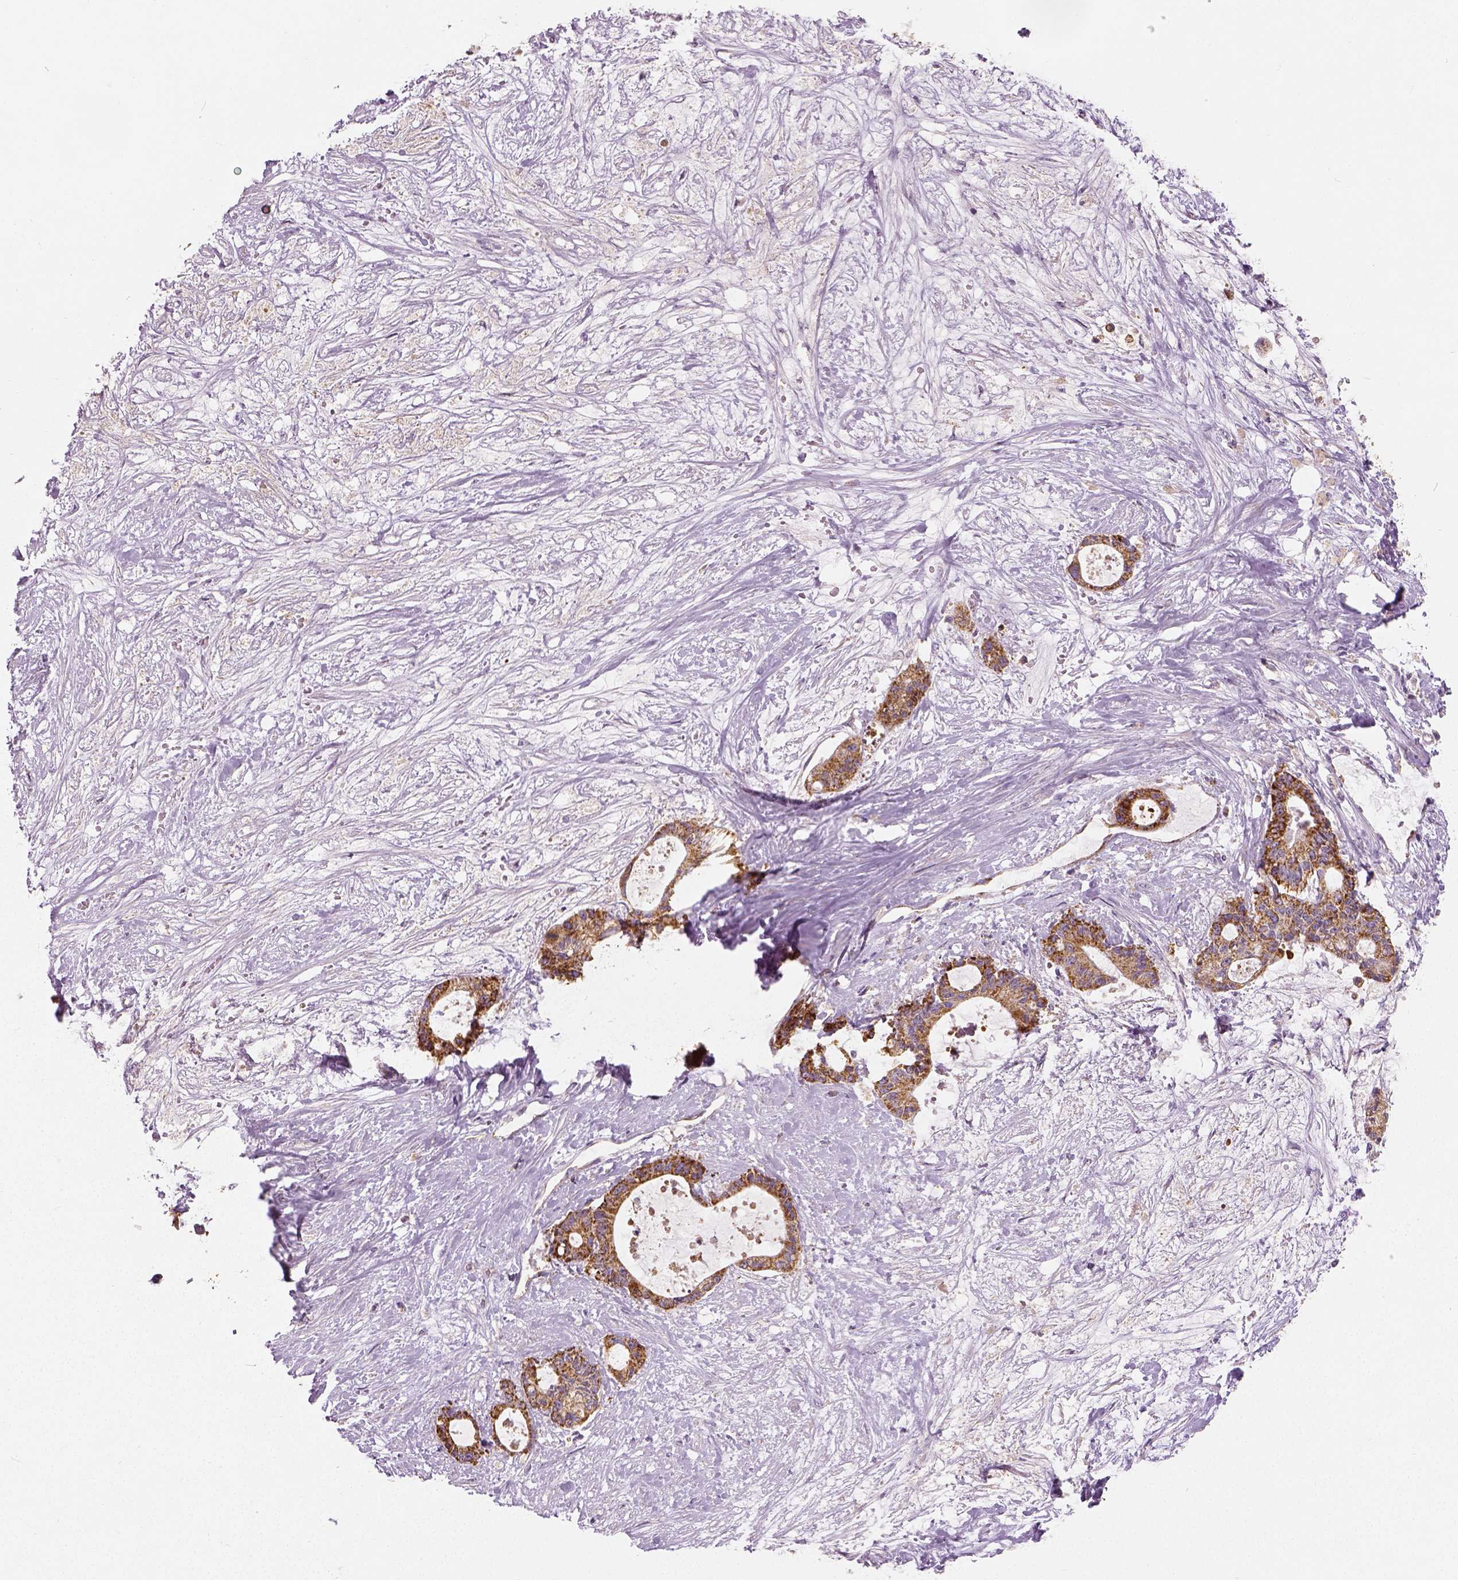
{"staining": {"intensity": "strong", "quantity": ">75%", "location": "cytoplasmic/membranous"}, "tissue": "liver cancer", "cell_type": "Tumor cells", "image_type": "cancer", "snomed": [{"axis": "morphology", "description": "Normal tissue, NOS"}, {"axis": "morphology", "description": "Cholangiocarcinoma"}, {"axis": "topography", "description": "Liver"}, {"axis": "topography", "description": "Peripheral nerve tissue"}], "caption": "Protein staining displays strong cytoplasmic/membranous staining in about >75% of tumor cells in liver cholangiocarcinoma.", "gene": "PGAM5", "patient": {"sex": "female", "age": 73}}